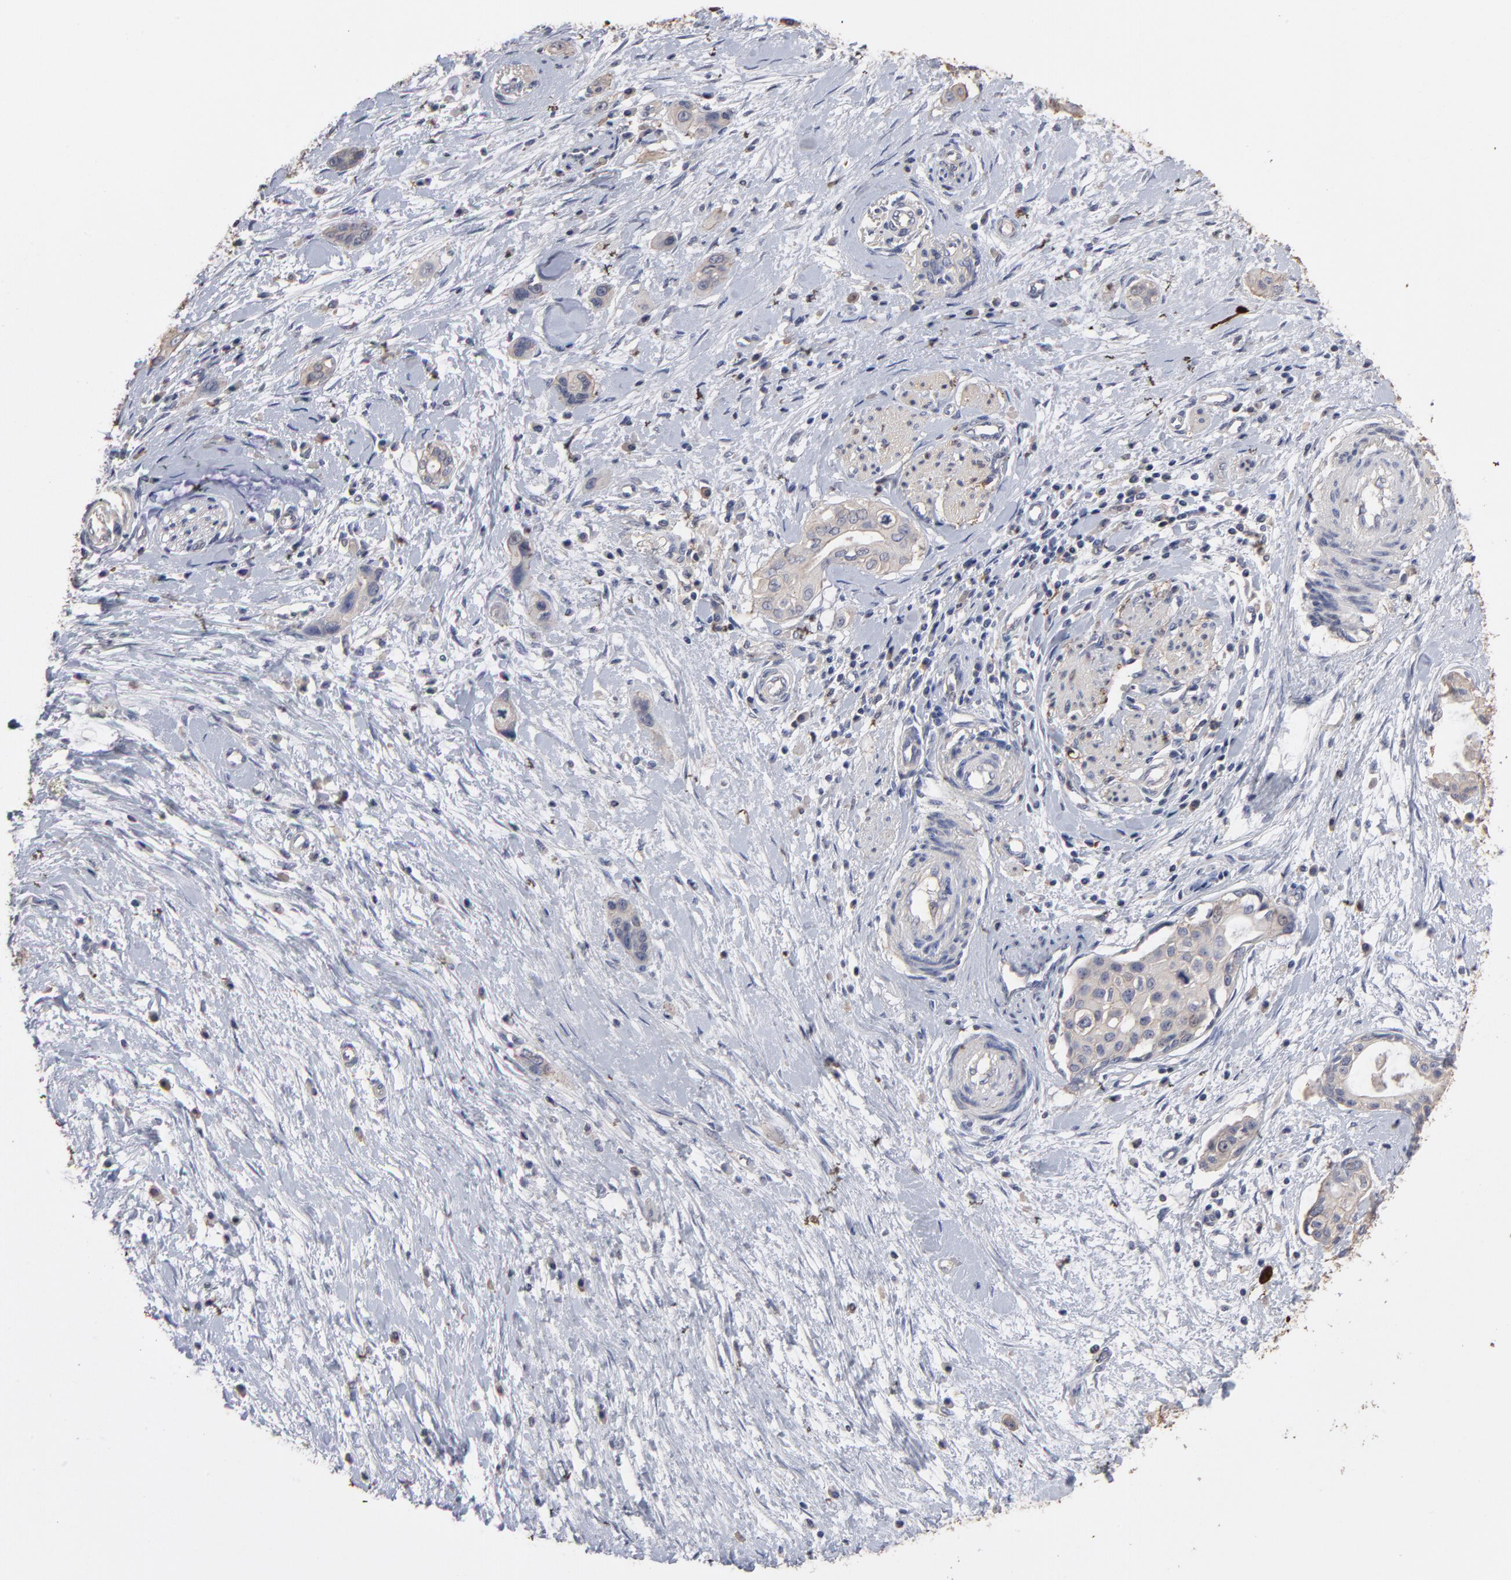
{"staining": {"intensity": "weak", "quantity": ">75%", "location": "cytoplasmic/membranous"}, "tissue": "pancreatic cancer", "cell_type": "Tumor cells", "image_type": "cancer", "snomed": [{"axis": "morphology", "description": "Adenocarcinoma, NOS"}, {"axis": "topography", "description": "Pancreas"}], "caption": "Immunohistochemical staining of adenocarcinoma (pancreatic) exhibits low levels of weak cytoplasmic/membranous protein staining in about >75% of tumor cells. (DAB = brown stain, brightfield microscopy at high magnification).", "gene": "TANGO2", "patient": {"sex": "female", "age": 60}}